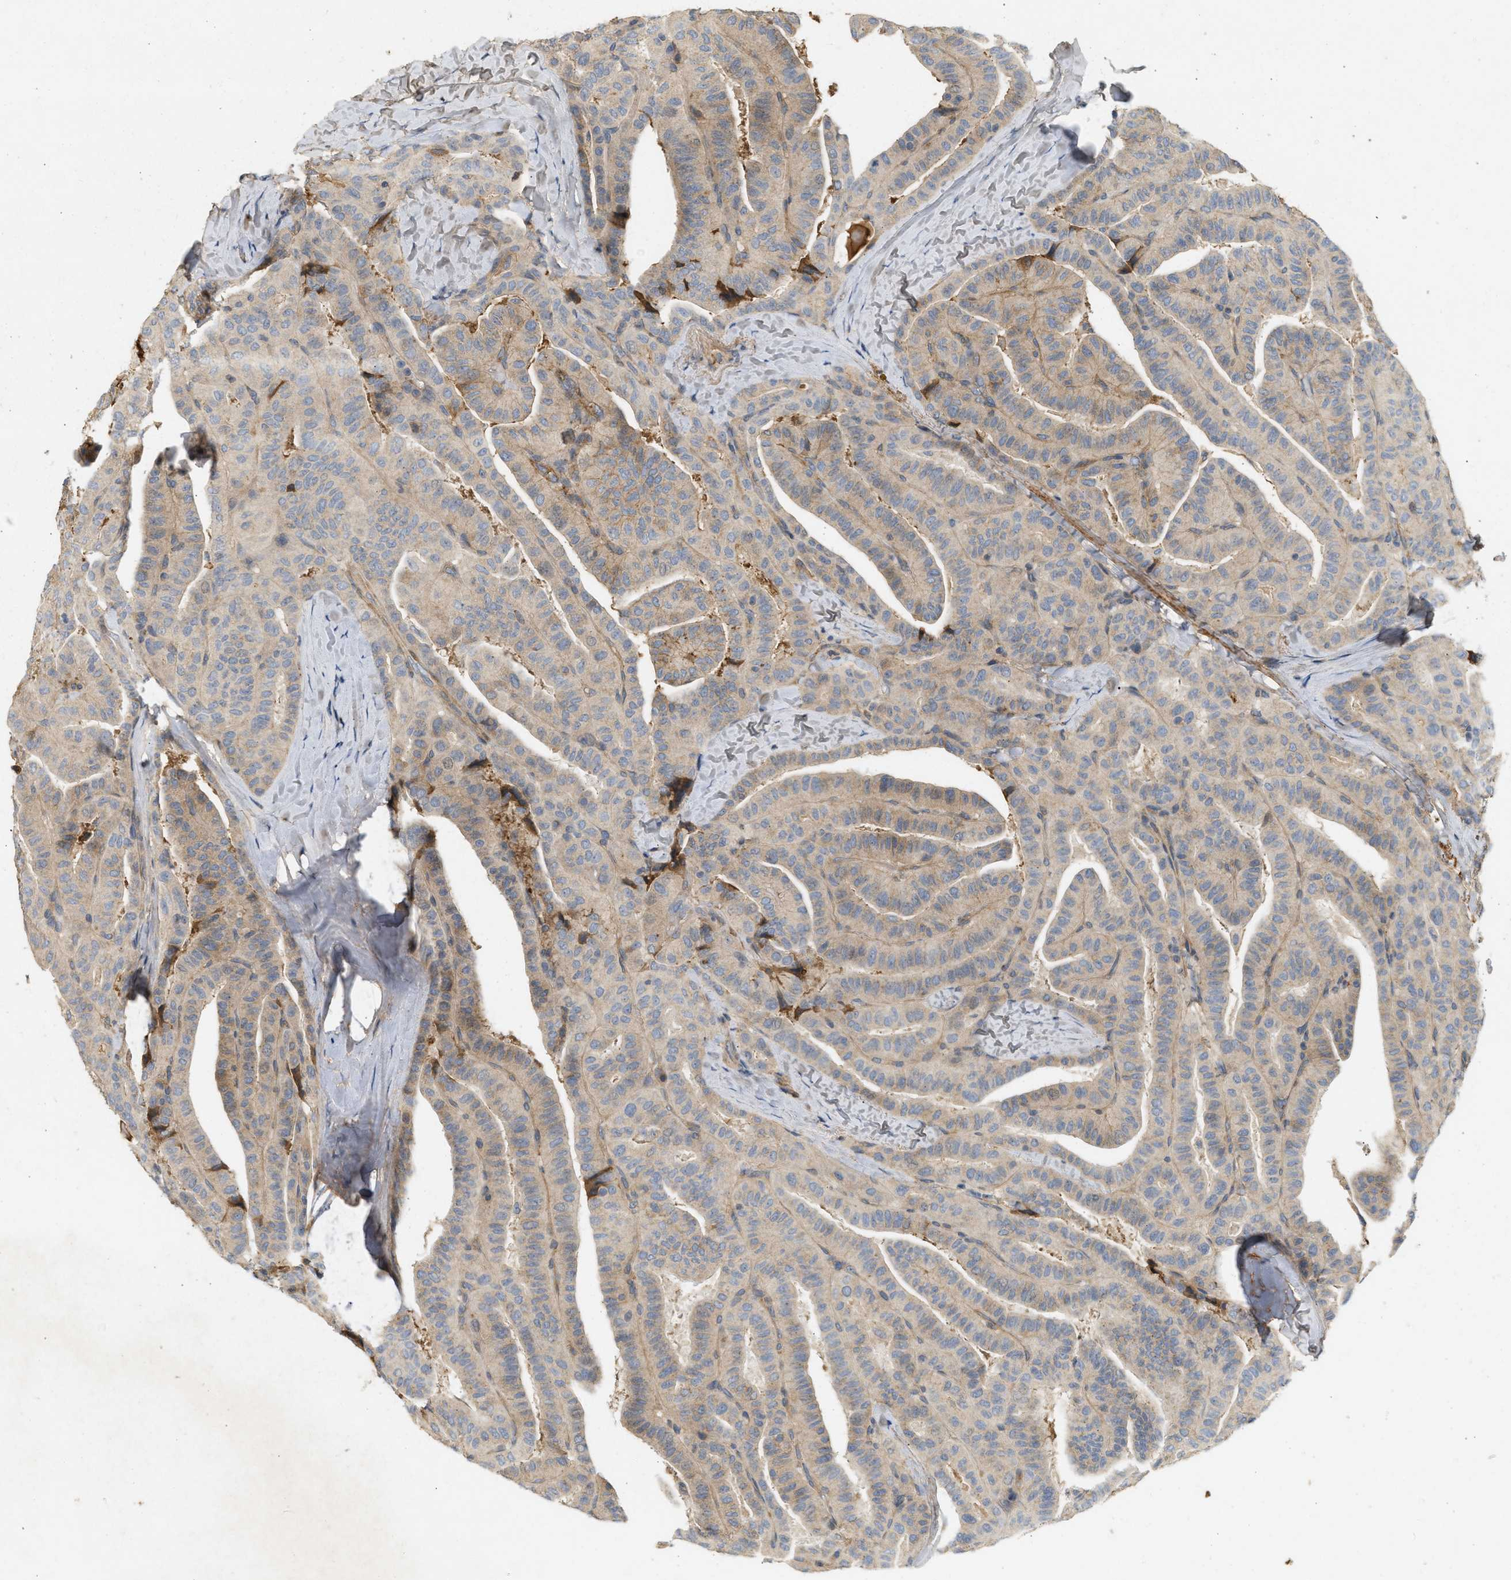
{"staining": {"intensity": "moderate", "quantity": ">75%", "location": "cytoplasmic/membranous"}, "tissue": "thyroid cancer", "cell_type": "Tumor cells", "image_type": "cancer", "snomed": [{"axis": "morphology", "description": "Papillary adenocarcinoma, NOS"}, {"axis": "topography", "description": "Thyroid gland"}], "caption": "This image exhibits papillary adenocarcinoma (thyroid) stained with IHC to label a protein in brown. The cytoplasmic/membranous of tumor cells show moderate positivity for the protein. Nuclei are counter-stained blue.", "gene": "F8", "patient": {"sex": "male", "age": 77}}